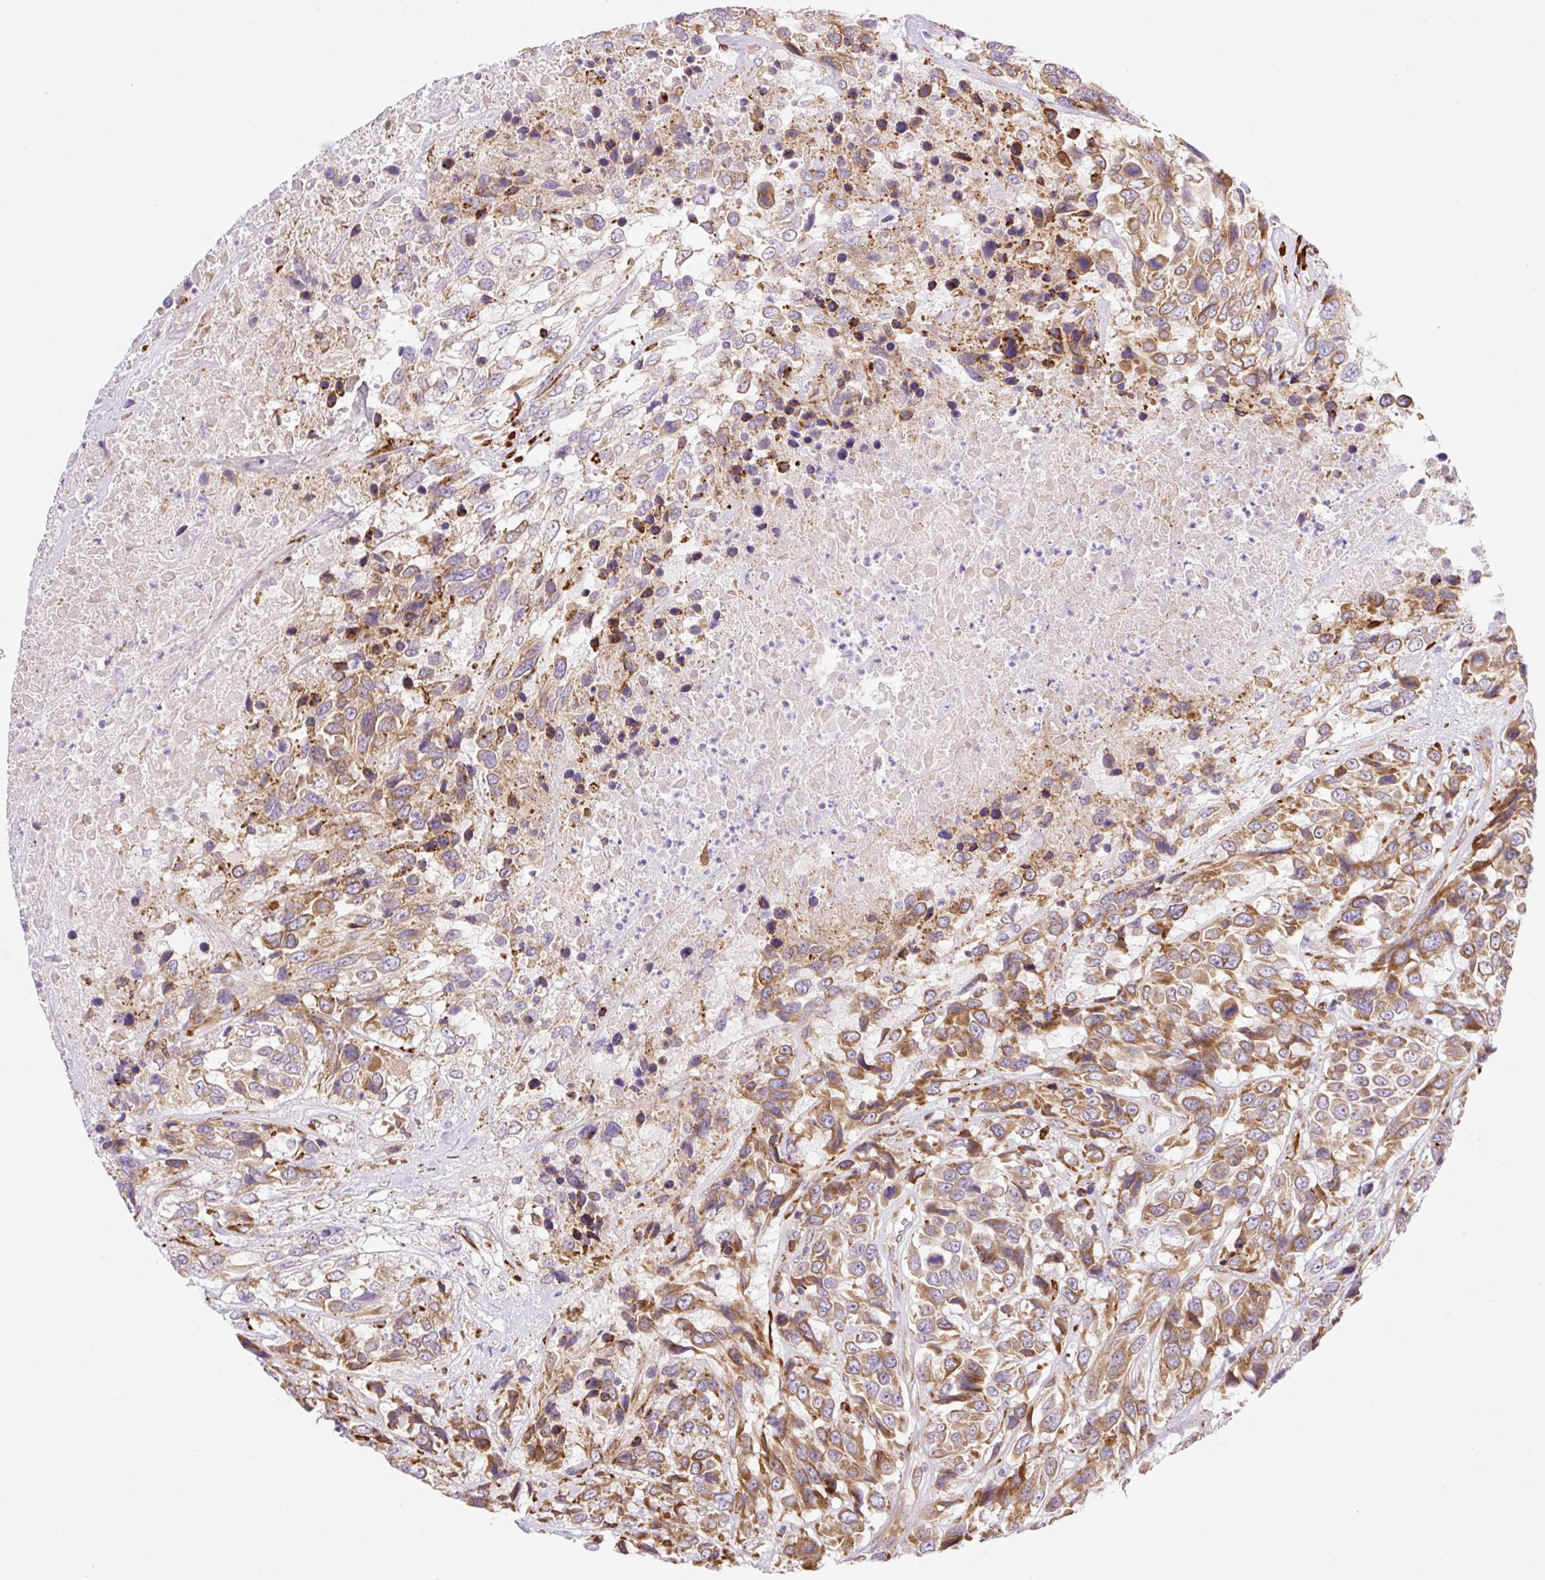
{"staining": {"intensity": "moderate", "quantity": ">75%", "location": "cytoplasmic/membranous"}, "tissue": "urothelial cancer", "cell_type": "Tumor cells", "image_type": "cancer", "snomed": [{"axis": "morphology", "description": "Urothelial carcinoma, High grade"}, {"axis": "topography", "description": "Urinary bladder"}], "caption": "DAB (3,3'-diaminobenzidine) immunohistochemical staining of urothelial carcinoma (high-grade) reveals moderate cytoplasmic/membranous protein positivity in about >75% of tumor cells.", "gene": "RAB30", "patient": {"sex": "female", "age": 70}}